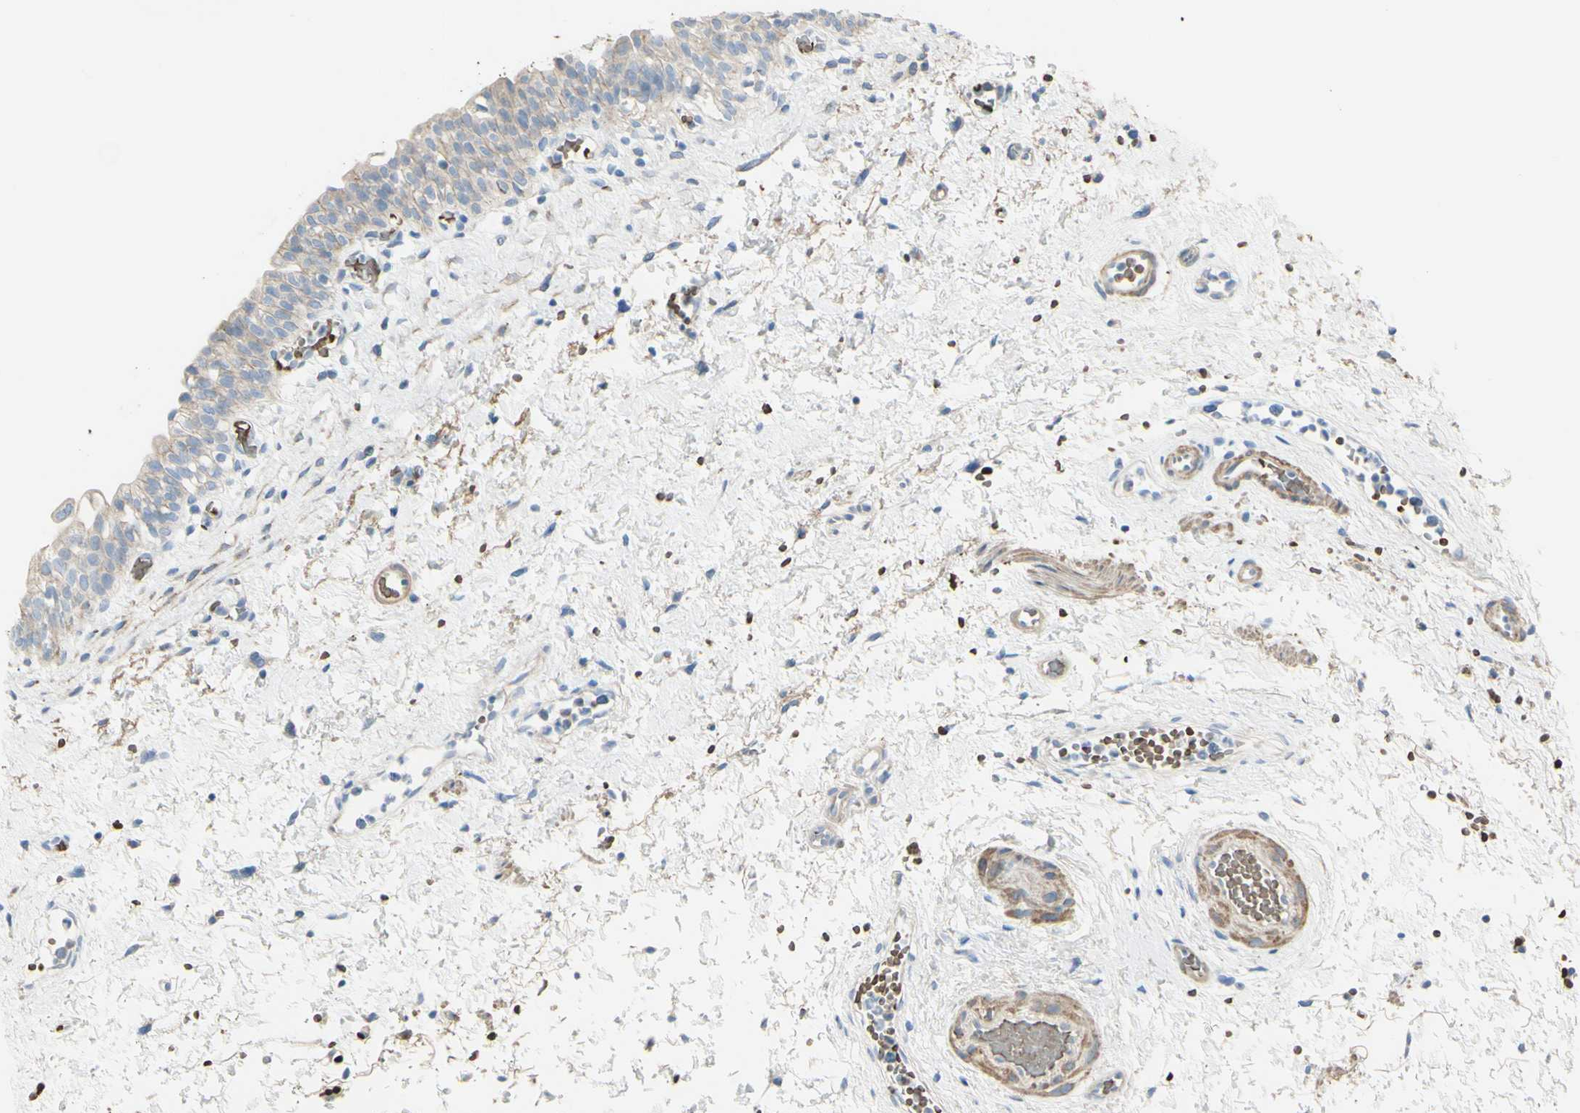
{"staining": {"intensity": "weak", "quantity": ">75%", "location": "cytoplasmic/membranous"}, "tissue": "urinary bladder", "cell_type": "Urothelial cells", "image_type": "normal", "snomed": [{"axis": "morphology", "description": "Normal tissue, NOS"}, {"axis": "topography", "description": "Urinary bladder"}], "caption": "A low amount of weak cytoplasmic/membranous expression is identified in about >75% of urothelial cells in benign urinary bladder. Nuclei are stained in blue.", "gene": "NCBP2L", "patient": {"sex": "male", "age": 55}}